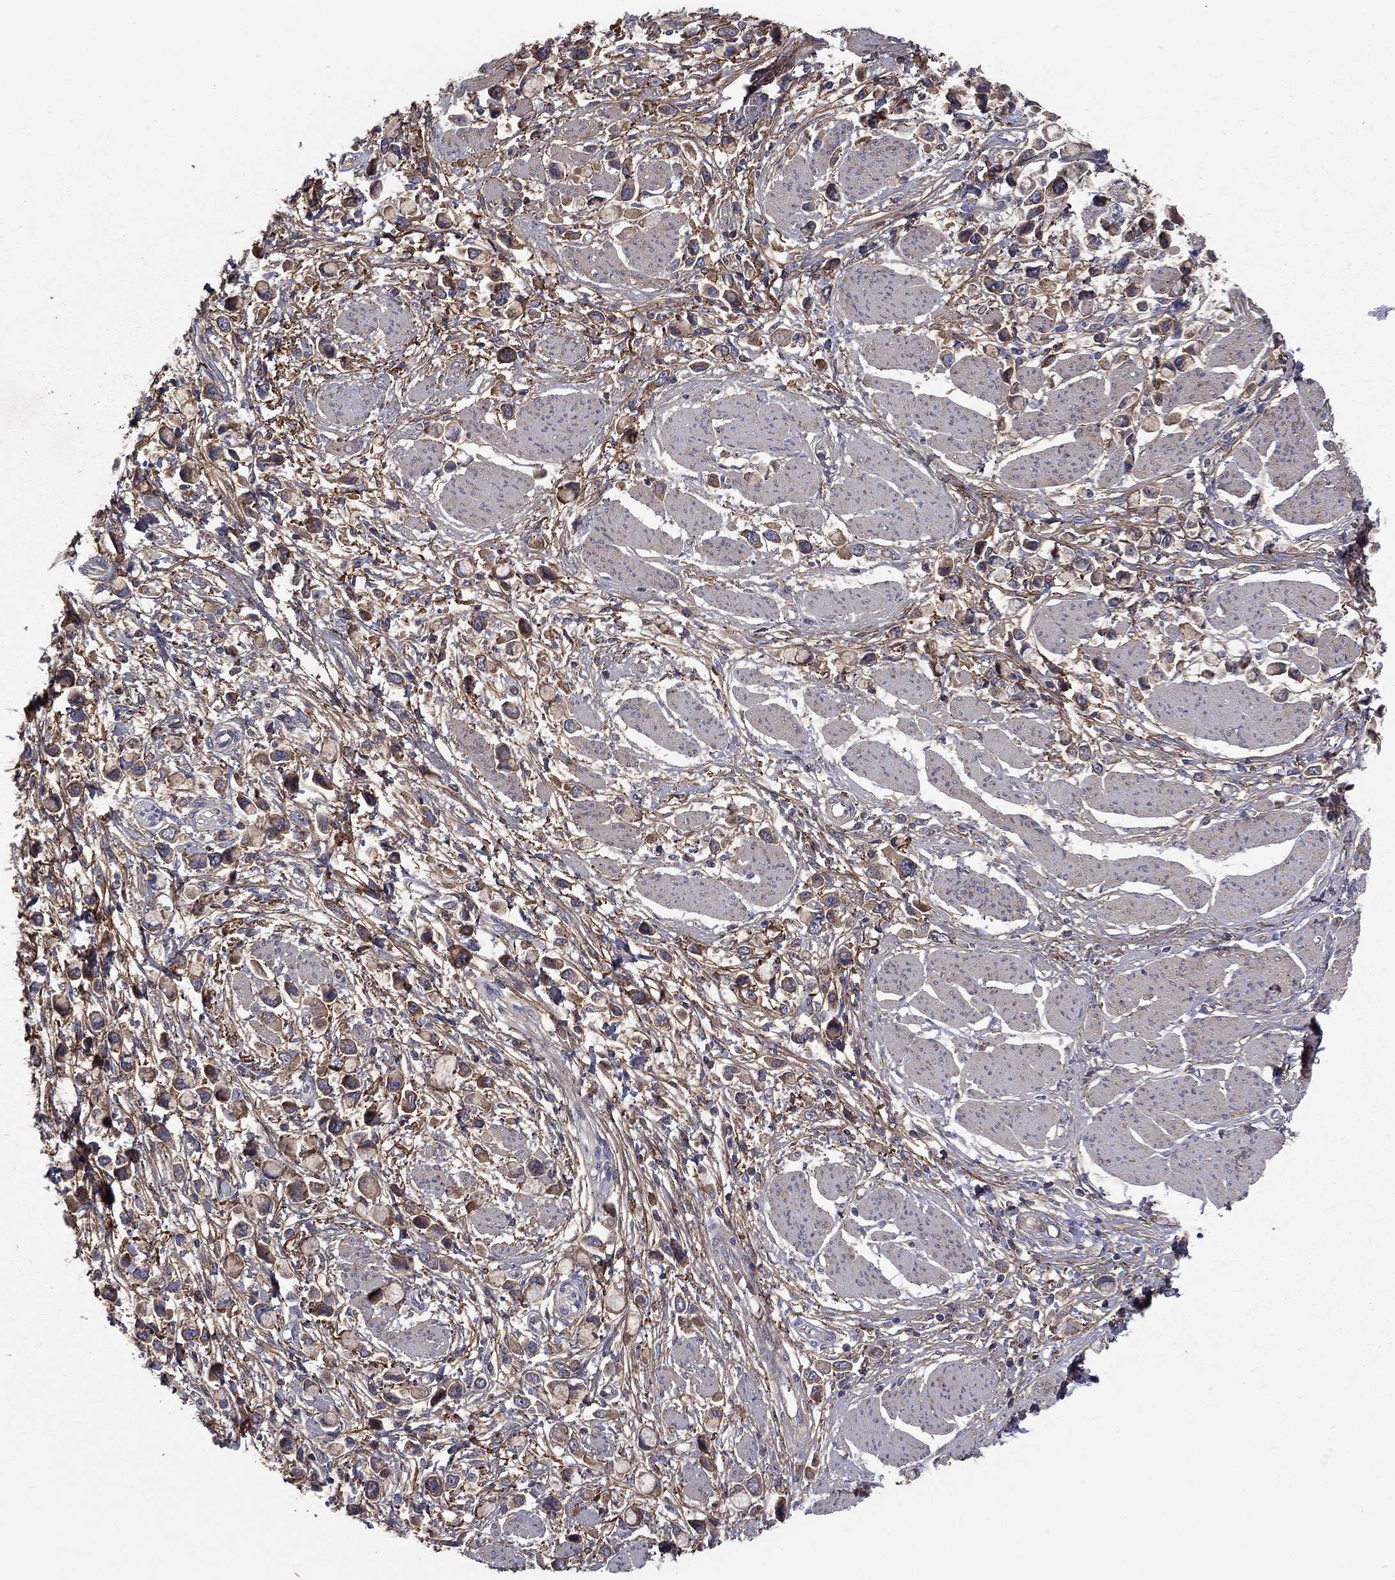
{"staining": {"intensity": "negative", "quantity": "none", "location": "none"}, "tissue": "stomach cancer", "cell_type": "Tumor cells", "image_type": "cancer", "snomed": [{"axis": "morphology", "description": "Adenocarcinoma, NOS"}, {"axis": "topography", "description": "Stomach"}], "caption": "Tumor cells show no significant protein positivity in adenocarcinoma (stomach).", "gene": "RNF123", "patient": {"sex": "female", "age": 81}}